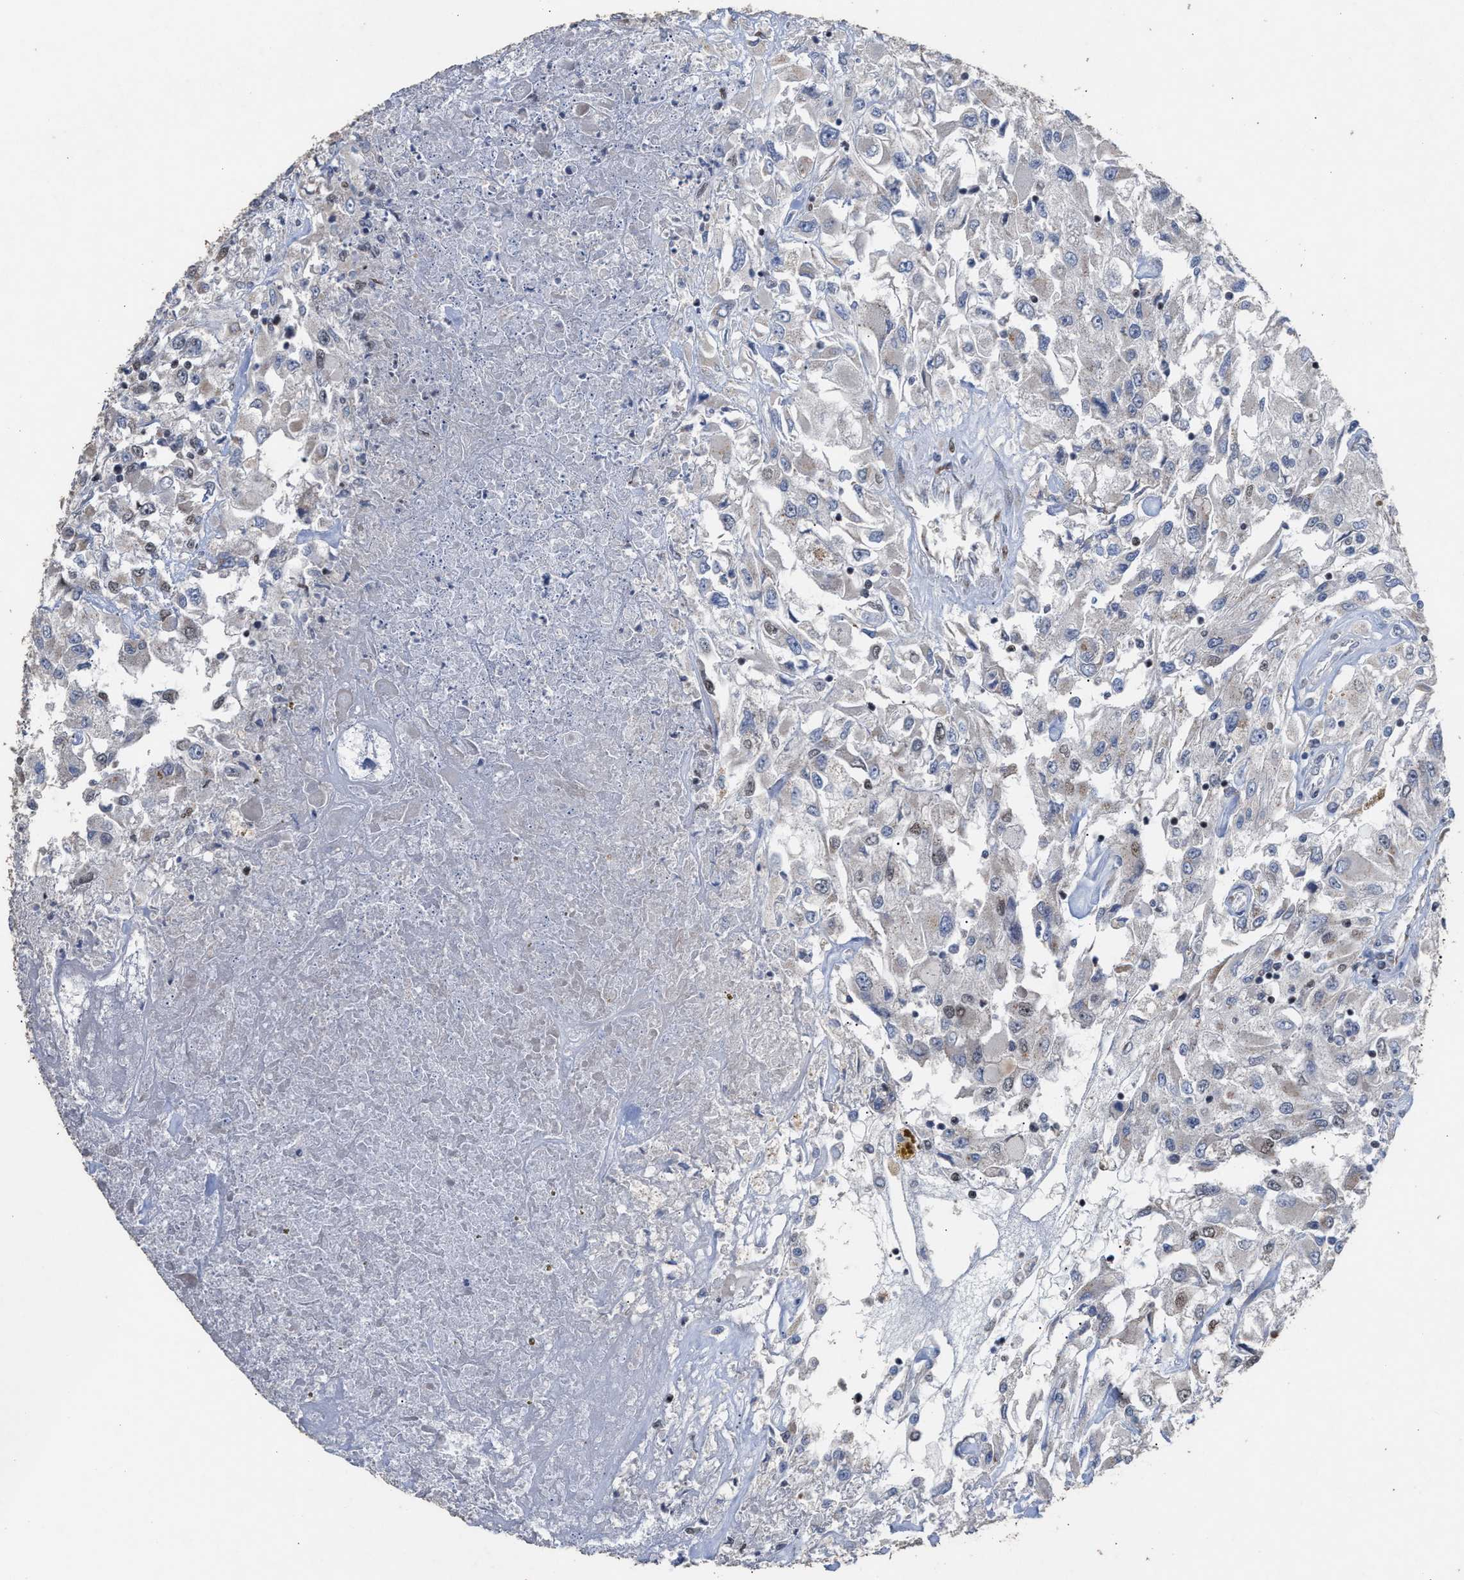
{"staining": {"intensity": "negative", "quantity": "none", "location": "none"}, "tissue": "renal cancer", "cell_type": "Tumor cells", "image_type": "cancer", "snomed": [{"axis": "morphology", "description": "Adenocarcinoma, NOS"}, {"axis": "topography", "description": "Kidney"}], "caption": "A high-resolution micrograph shows immunohistochemistry staining of renal cancer, which displays no significant positivity in tumor cells.", "gene": "MKNK2", "patient": {"sex": "female", "age": 52}}